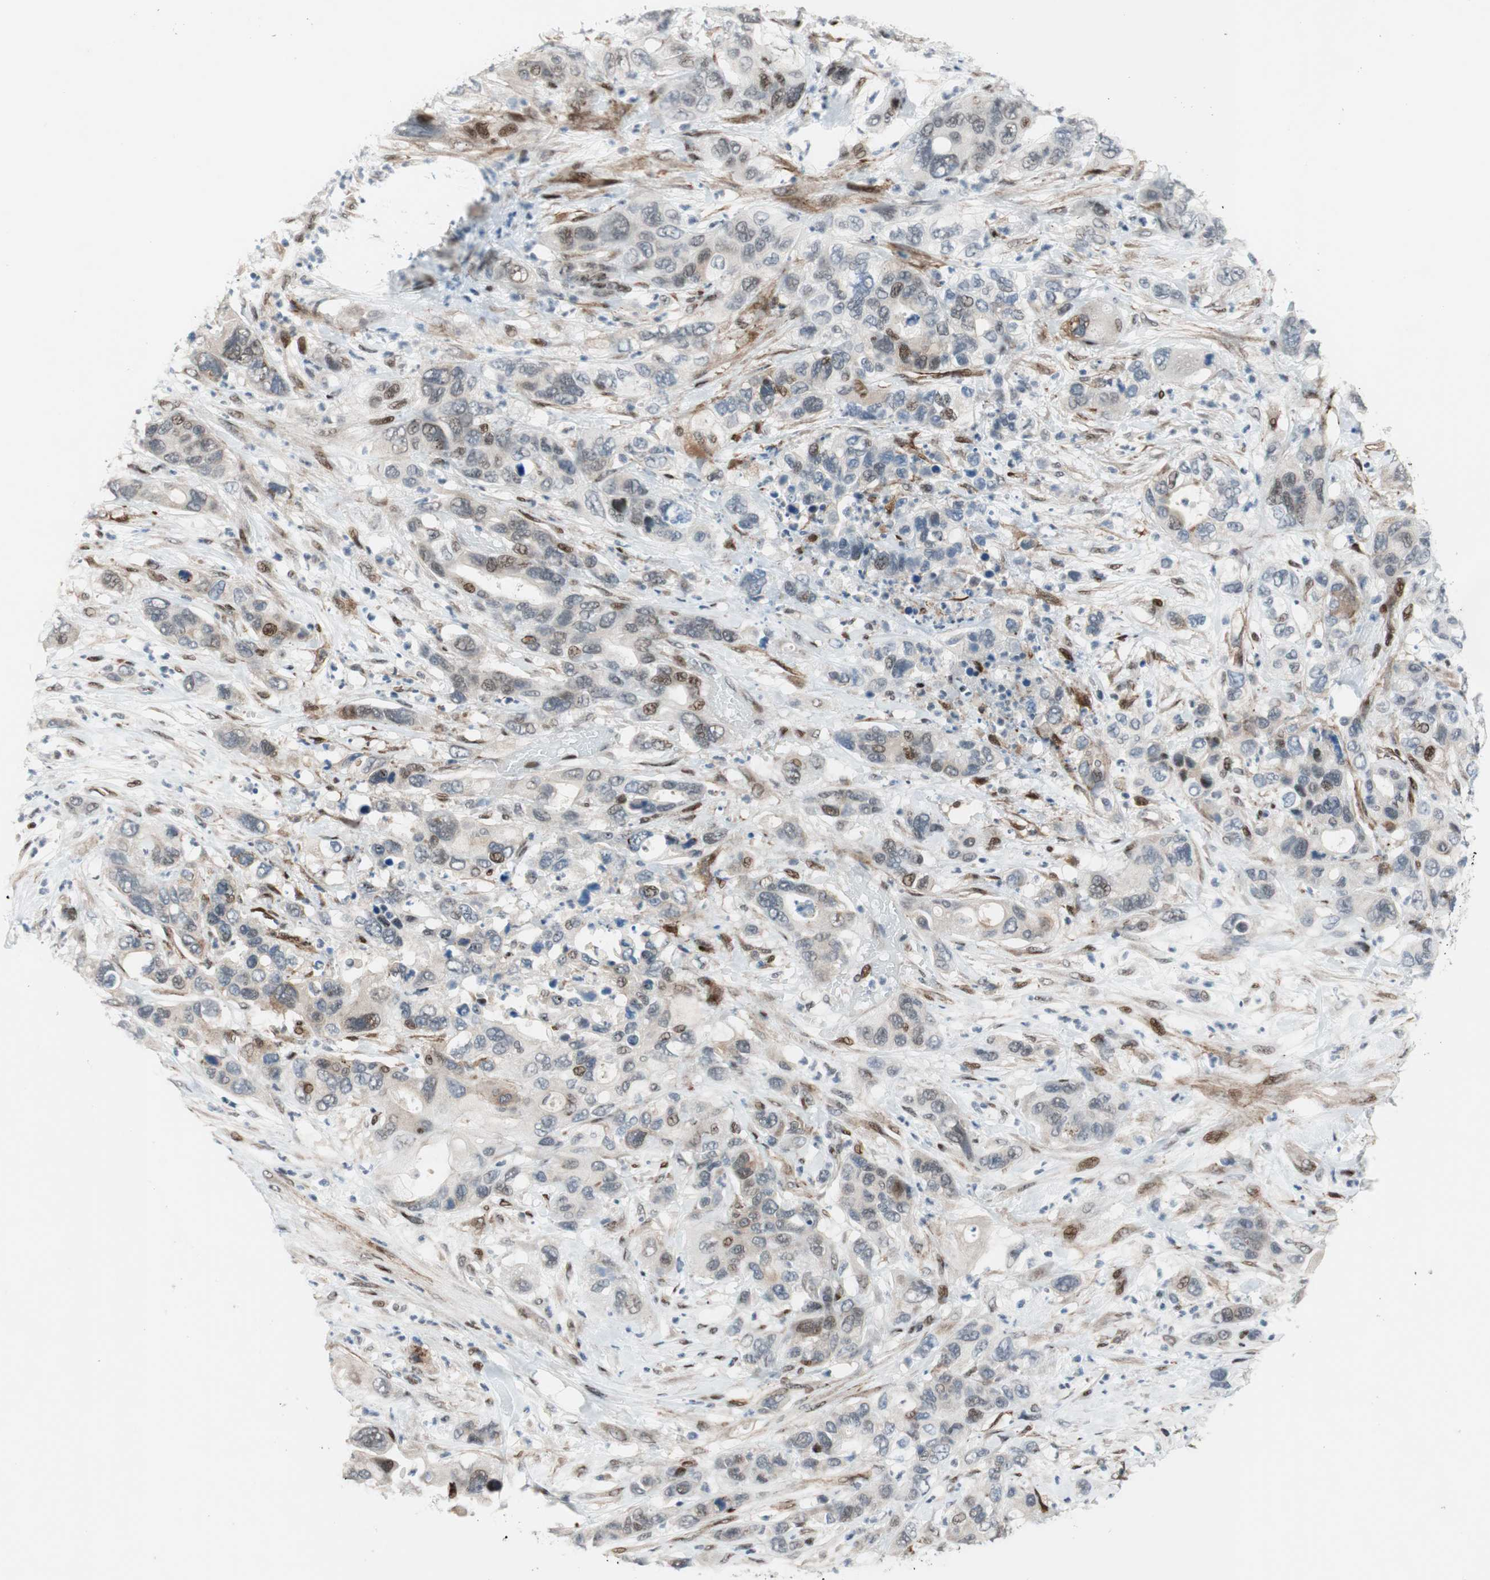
{"staining": {"intensity": "moderate", "quantity": "<25%", "location": "nuclear"}, "tissue": "pancreatic cancer", "cell_type": "Tumor cells", "image_type": "cancer", "snomed": [{"axis": "morphology", "description": "Adenocarcinoma, NOS"}, {"axis": "topography", "description": "Pancreas"}], "caption": "The immunohistochemical stain labels moderate nuclear expression in tumor cells of adenocarcinoma (pancreatic) tissue.", "gene": "FBXO44", "patient": {"sex": "female", "age": 71}}